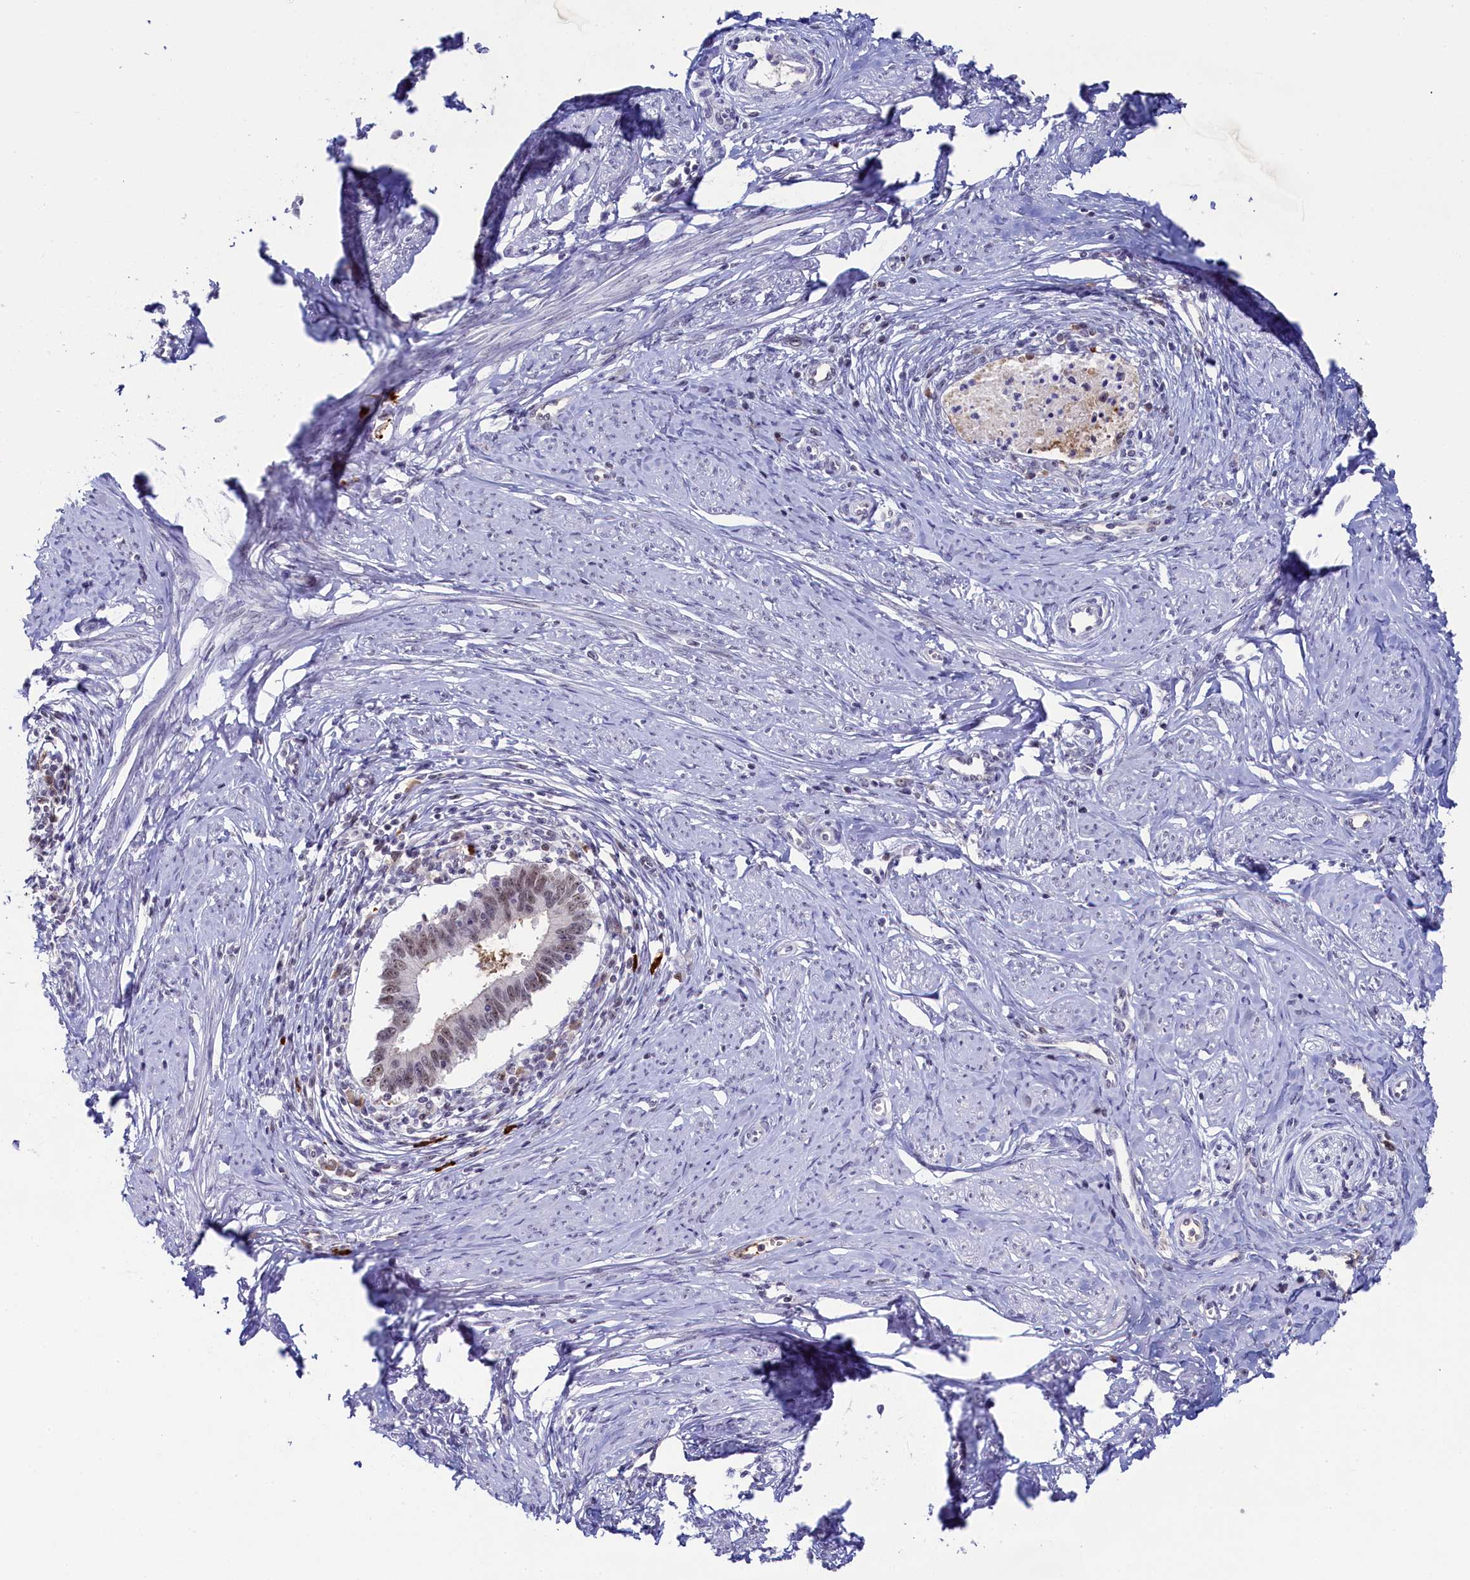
{"staining": {"intensity": "moderate", "quantity": "25%-75%", "location": "nuclear"}, "tissue": "cervical cancer", "cell_type": "Tumor cells", "image_type": "cancer", "snomed": [{"axis": "morphology", "description": "Adenocarcinoma, NOS"}, {"axis": "topography", "description": "Cervix"}], "caption": "Cervical cancer (adenocarcinoma) stained with a protein marker shows moderate staining in tumor cells.", "gene": "INTS14", "patient": {"sex": "female", "age": 36}}